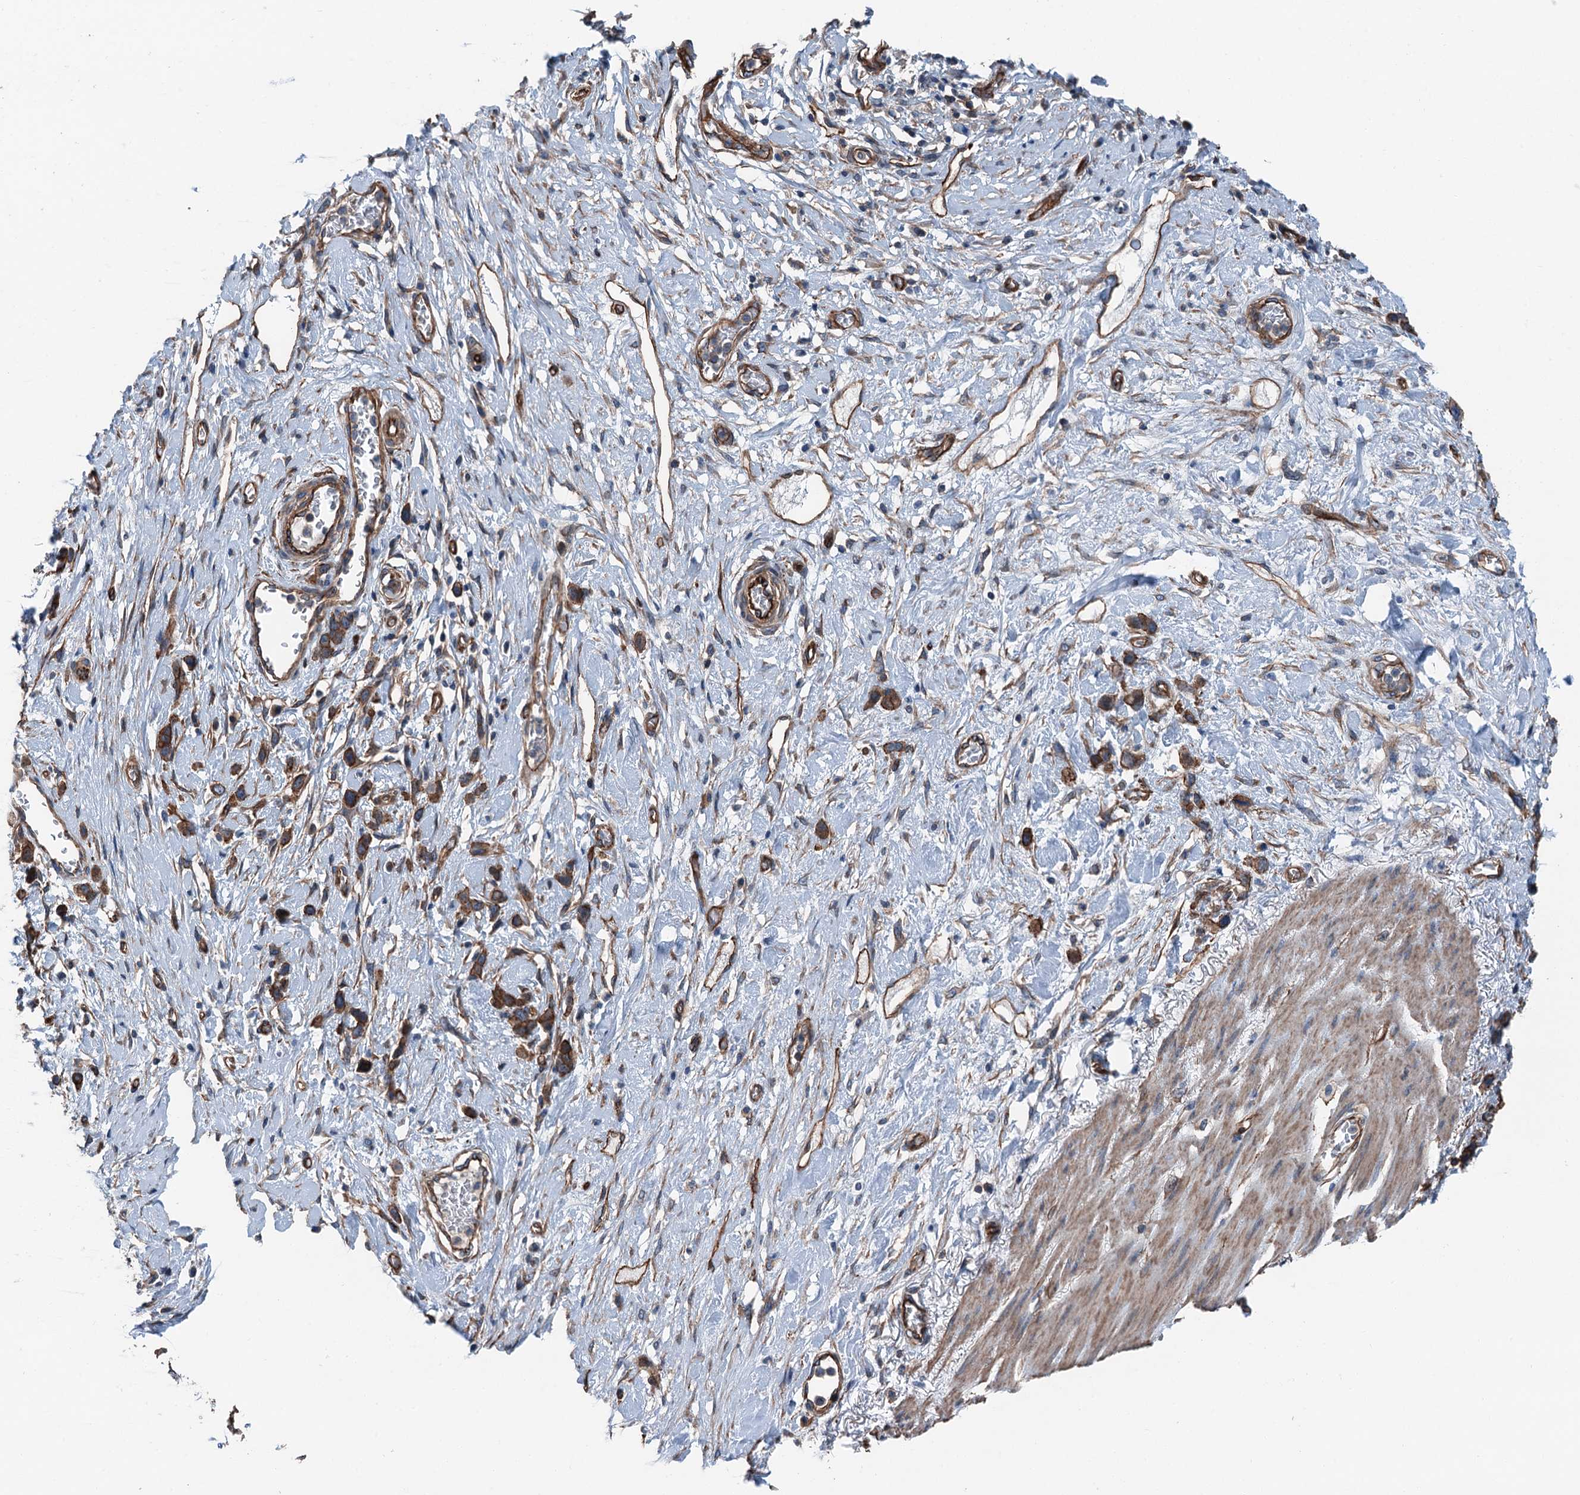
{"staining": {"intensity": "strong", "quantity": ">75%", "location": "cytoplasmic/membranous"}, "tissue": "stomach cancer", "cell_type": "Tumor cells", "image_type": "cancer", "snomed": [{"axis": "morphology", "description": "Adenocarcinoma, NOS"}, {"axis": "morphology", "description": "Adenocarcinoma, High grade"}, {"axis": "topography", "description": "Stomach, upper"}, {"axis": "topography", "description": "Stomach, lower"}], "caption": "The histopathology image shows a brown stain indicating the presence of a protein in the cytoplasmic/membranous of tumor cells in stomach cancer.", "gene": "NMRAL1", "patient": {"sex": "female", "age": 65}}